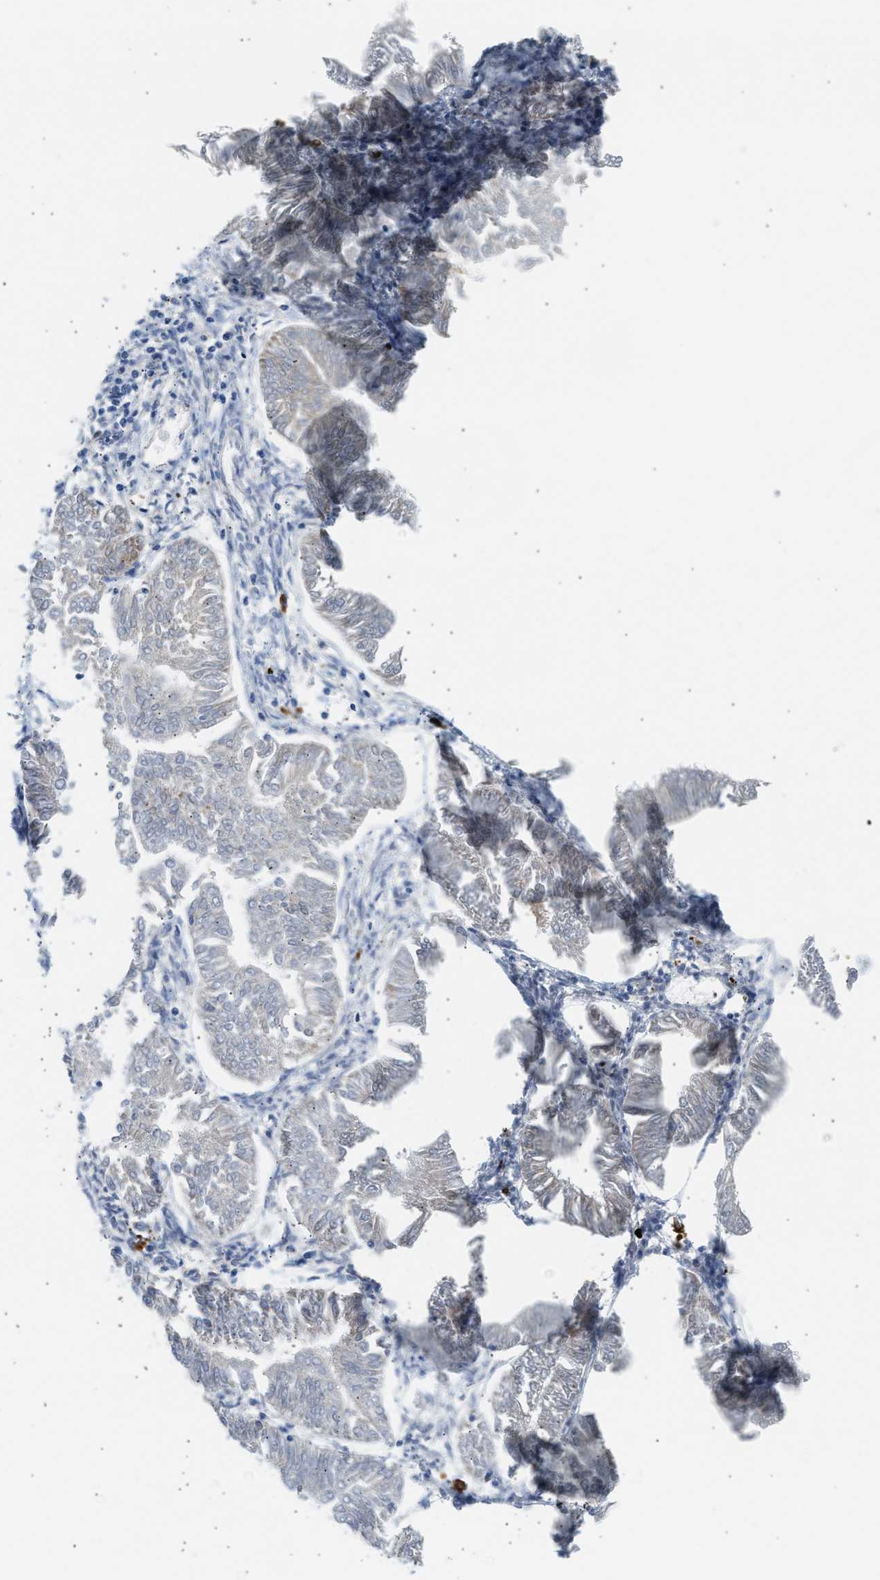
{"staining": {"intensity": "negative", "quantity": "none", "location": "none"}, "tissue": "endometrial cancer", "cell_type": "Tumor cells", "image_type": "cancer", "snomed": [{"axis": "morphology", "description": "Adenocarcinoma, NOS"}, {"axis": "topography", "description": "Endometrium"}], "caption": "Tumor cells show no significant positivity in endometrial cancer.", "gene": "KCNC2", "patient": {"sex": "female", "age": 53}}